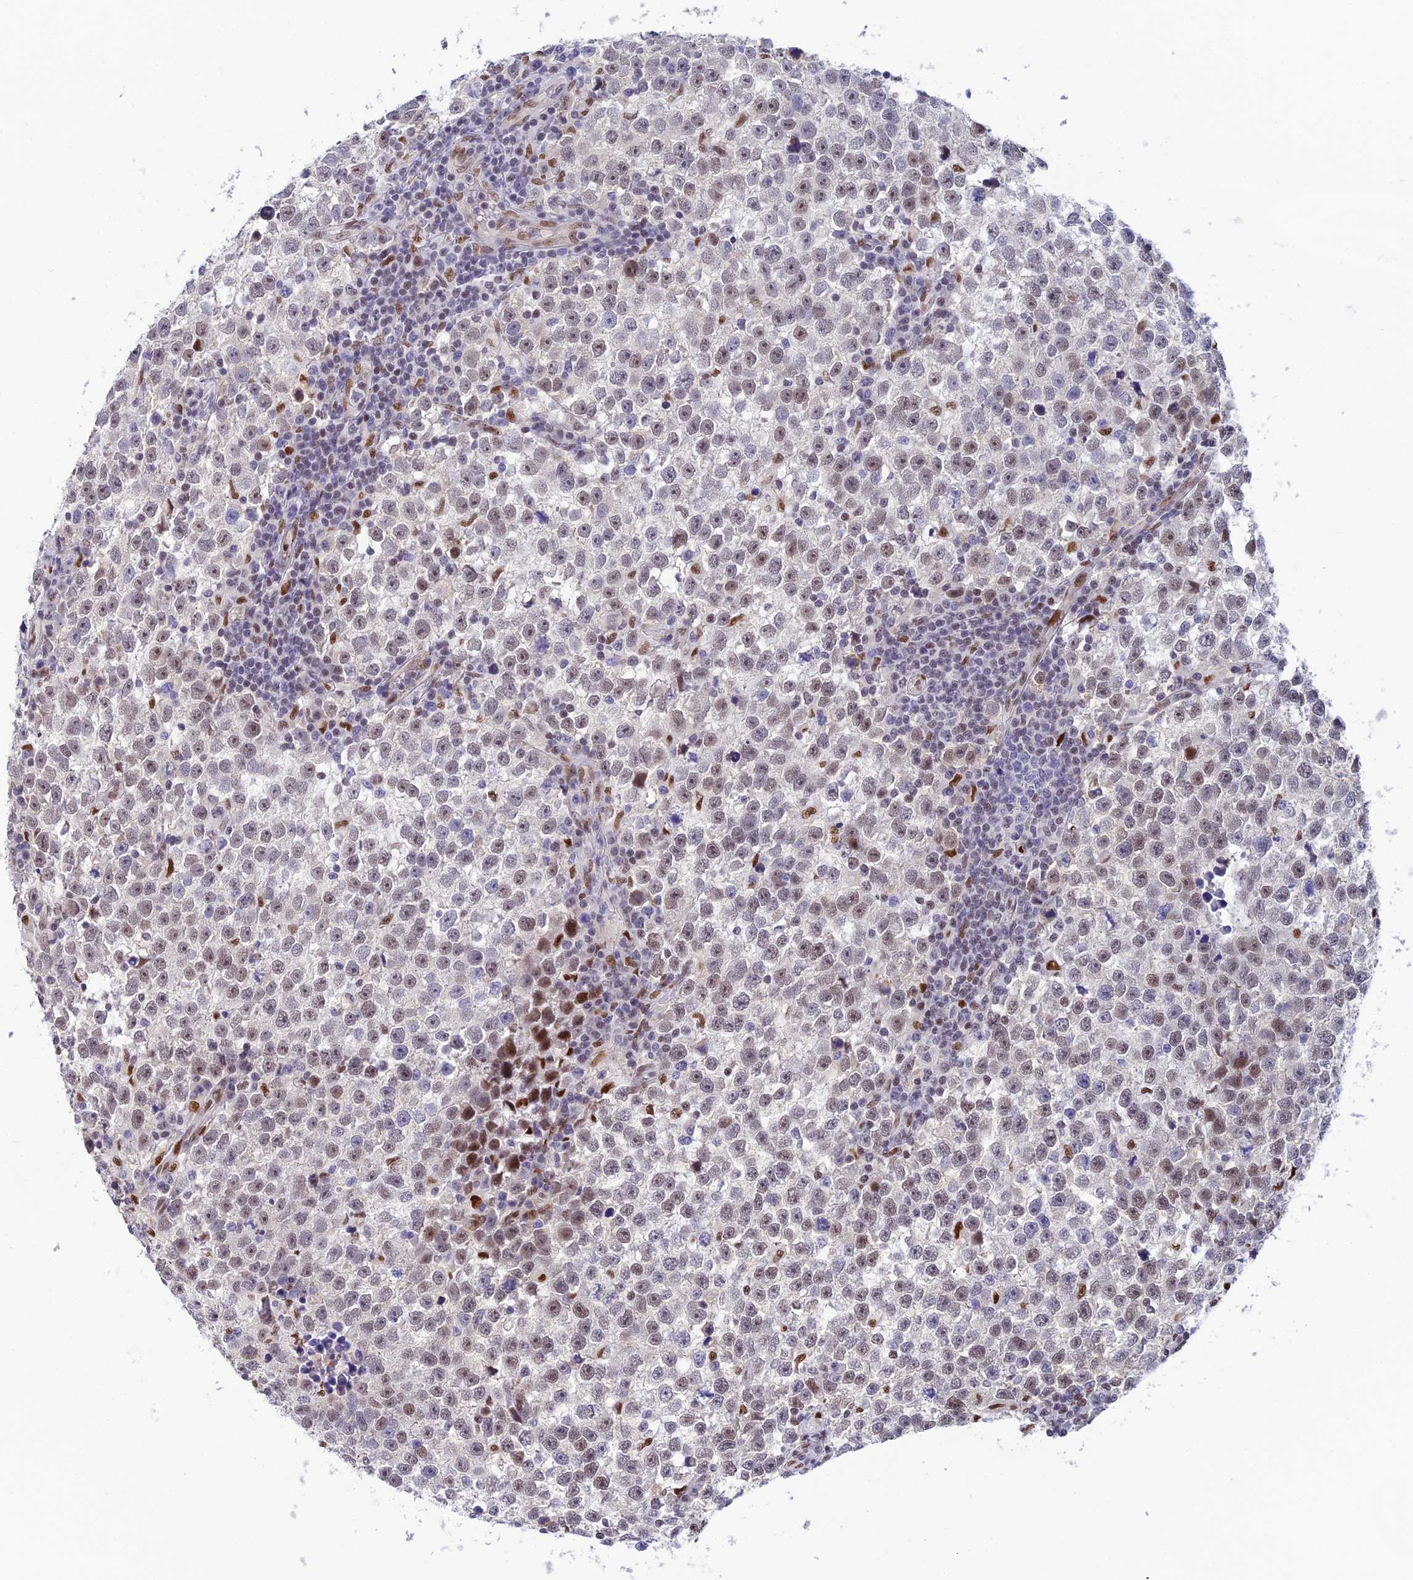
{"staining": {"intensity": "moderate", "quantity": "<25%", "location": "nuclear"}, "tissue": "testis cancer", "cell_type": "Tumor cells", "image_type": "cancer", "snomed": [{"axis": "morphology", "description": "Normal tissue, NOS"}, {"axis": "morphology", "description": "Seminoma, NOS"}, {"axis": "topography", "description": "Testis"}], "caption": "Moderate nuclear expression is seen in about <25% of tumor cells in testis cancer.", "gene": "CLK4", "patient": {"sex": "male", "age": 43}}